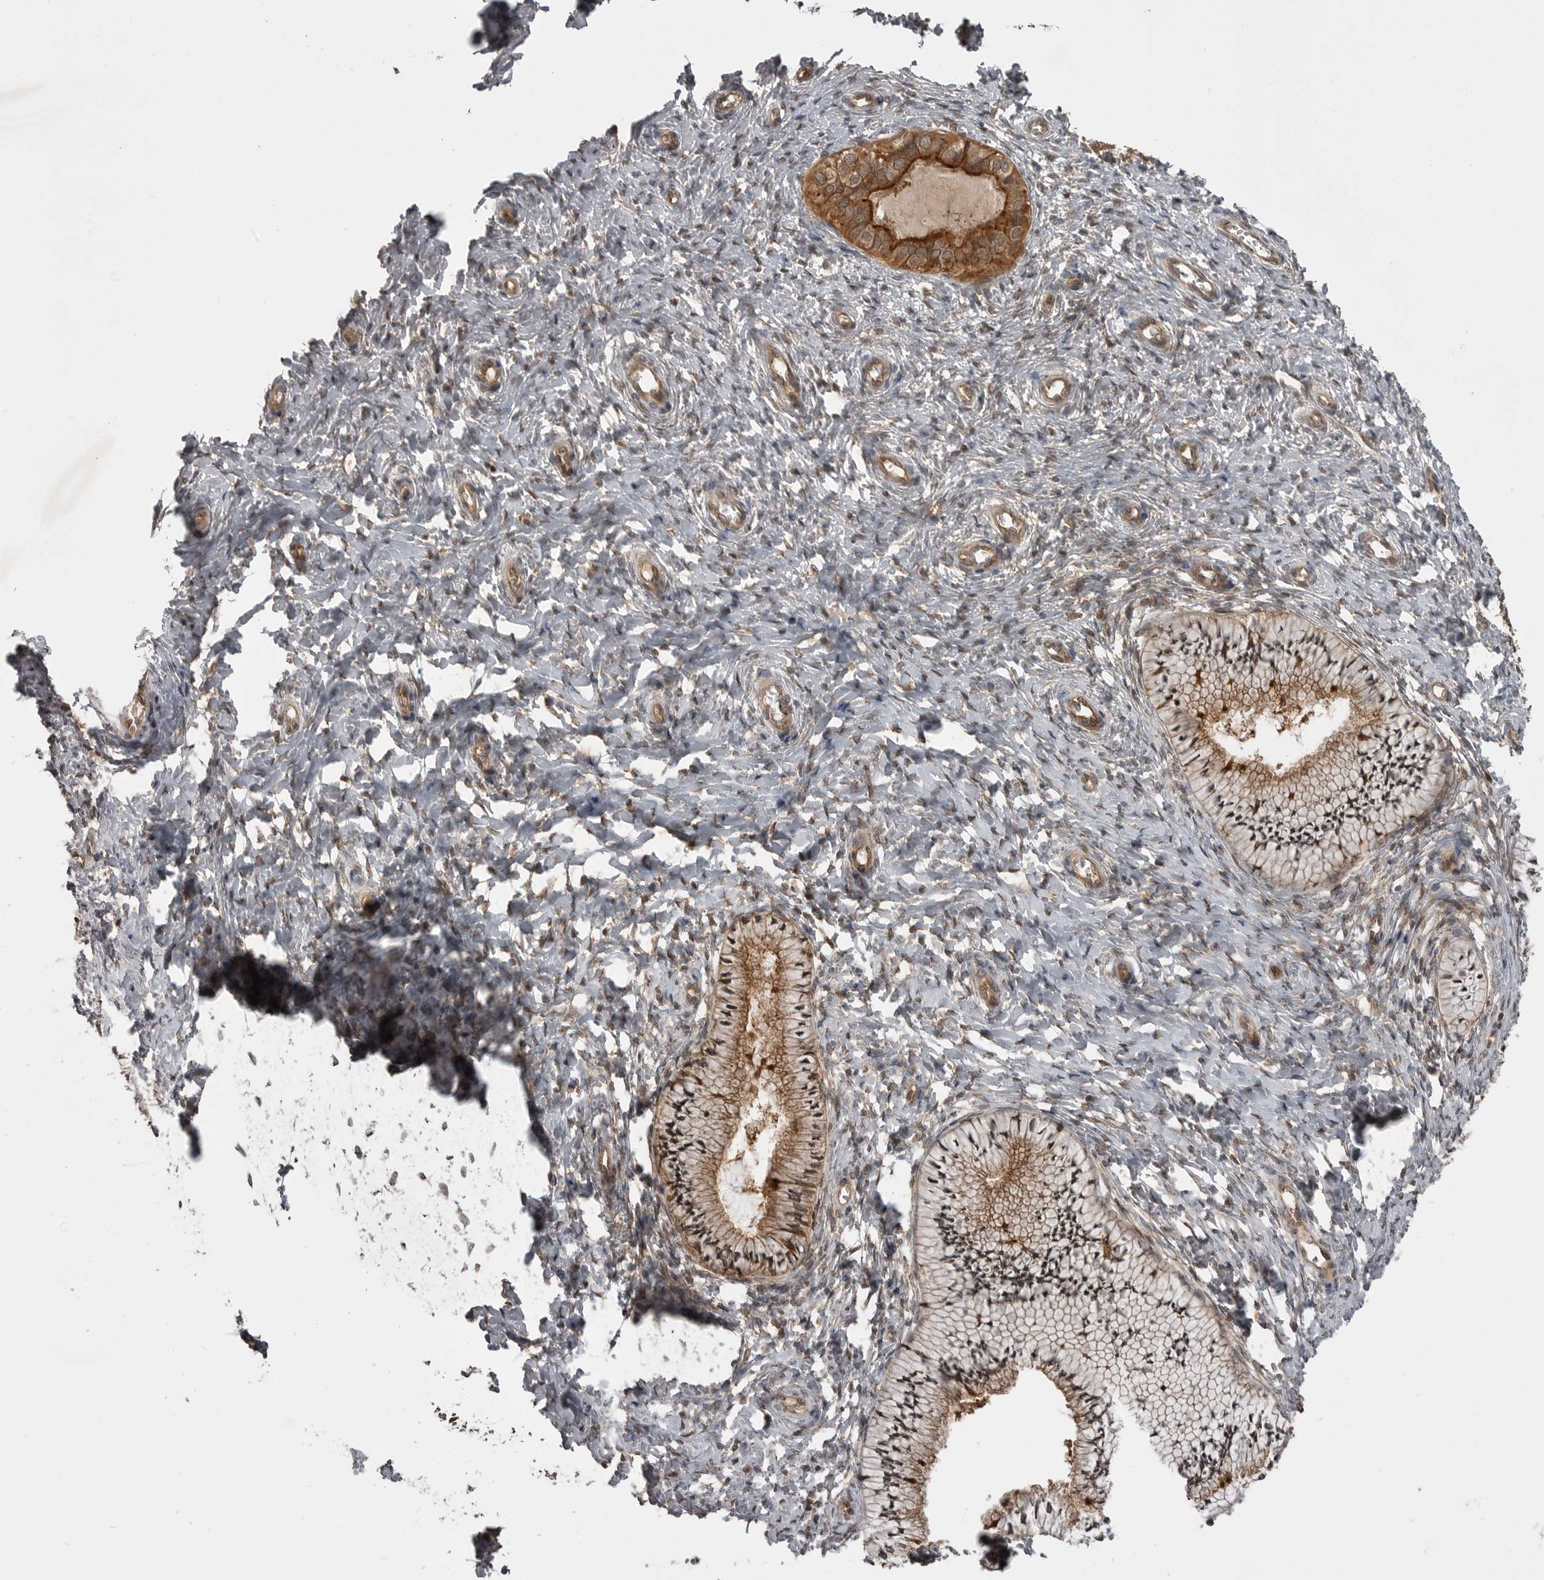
{"staining": {"intensity": "moderate", "quantity": ">75%", "location": "cytoplasmic/membranous"}, "tissue": "cervix", "cell_type": "Glandular cells", "image_type": "normal", "snomed": [{"axis": "morphology", "description": "Normal tissue, NOS"}, {"axis": "topography", "description": "Cervix"}], "caption": "An immunohistochemistry photomicrograph of unremarkable tissue is shown. Protein staining in brown shows moderate cytoplasmic/membranous positivity in cervix within glandular cells.", "gene": "STK24", "patient": {"sex": "female", "age": 36}}